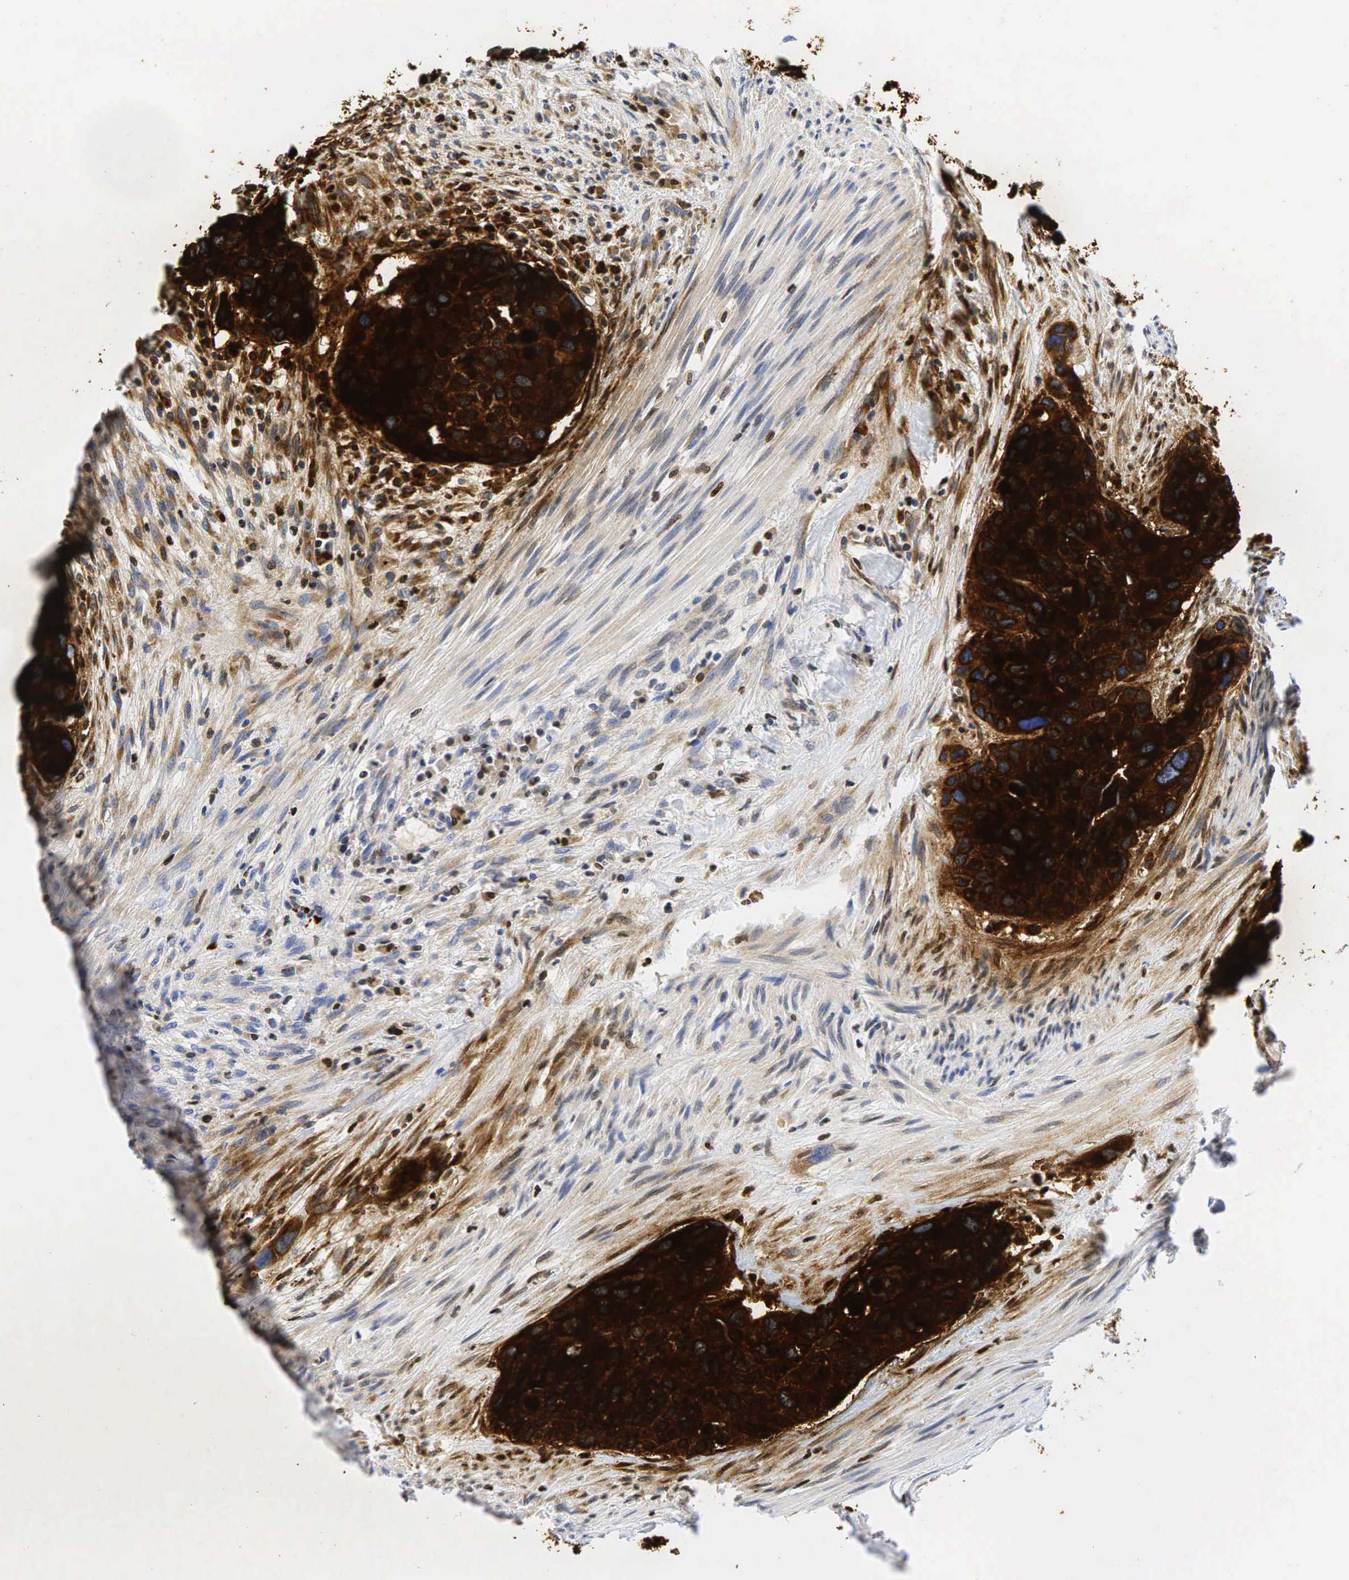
{"staining": {"intensity": "strong", "quantity": ">75%", "location": "cytoplasmic/membranous"}, "tissue": "urothelial cancer", "cell_type": "Tumor cells", "image_type": "cancer", "snomed": [{"axis": "morphology", "description": "Urothelial carcinoma, High grade"}, {"axis": "topography", "description": "Urinary bladder"}], "caption": "This micrograph reveals immunohistochemistry (IHC) staining of urothelial cancer, with high strong cytoplasmic/membranous staining in approximately >75% of tumor cells.", "gene": "CEACAM5", "patient": {"sex": "male", "age": 66}}